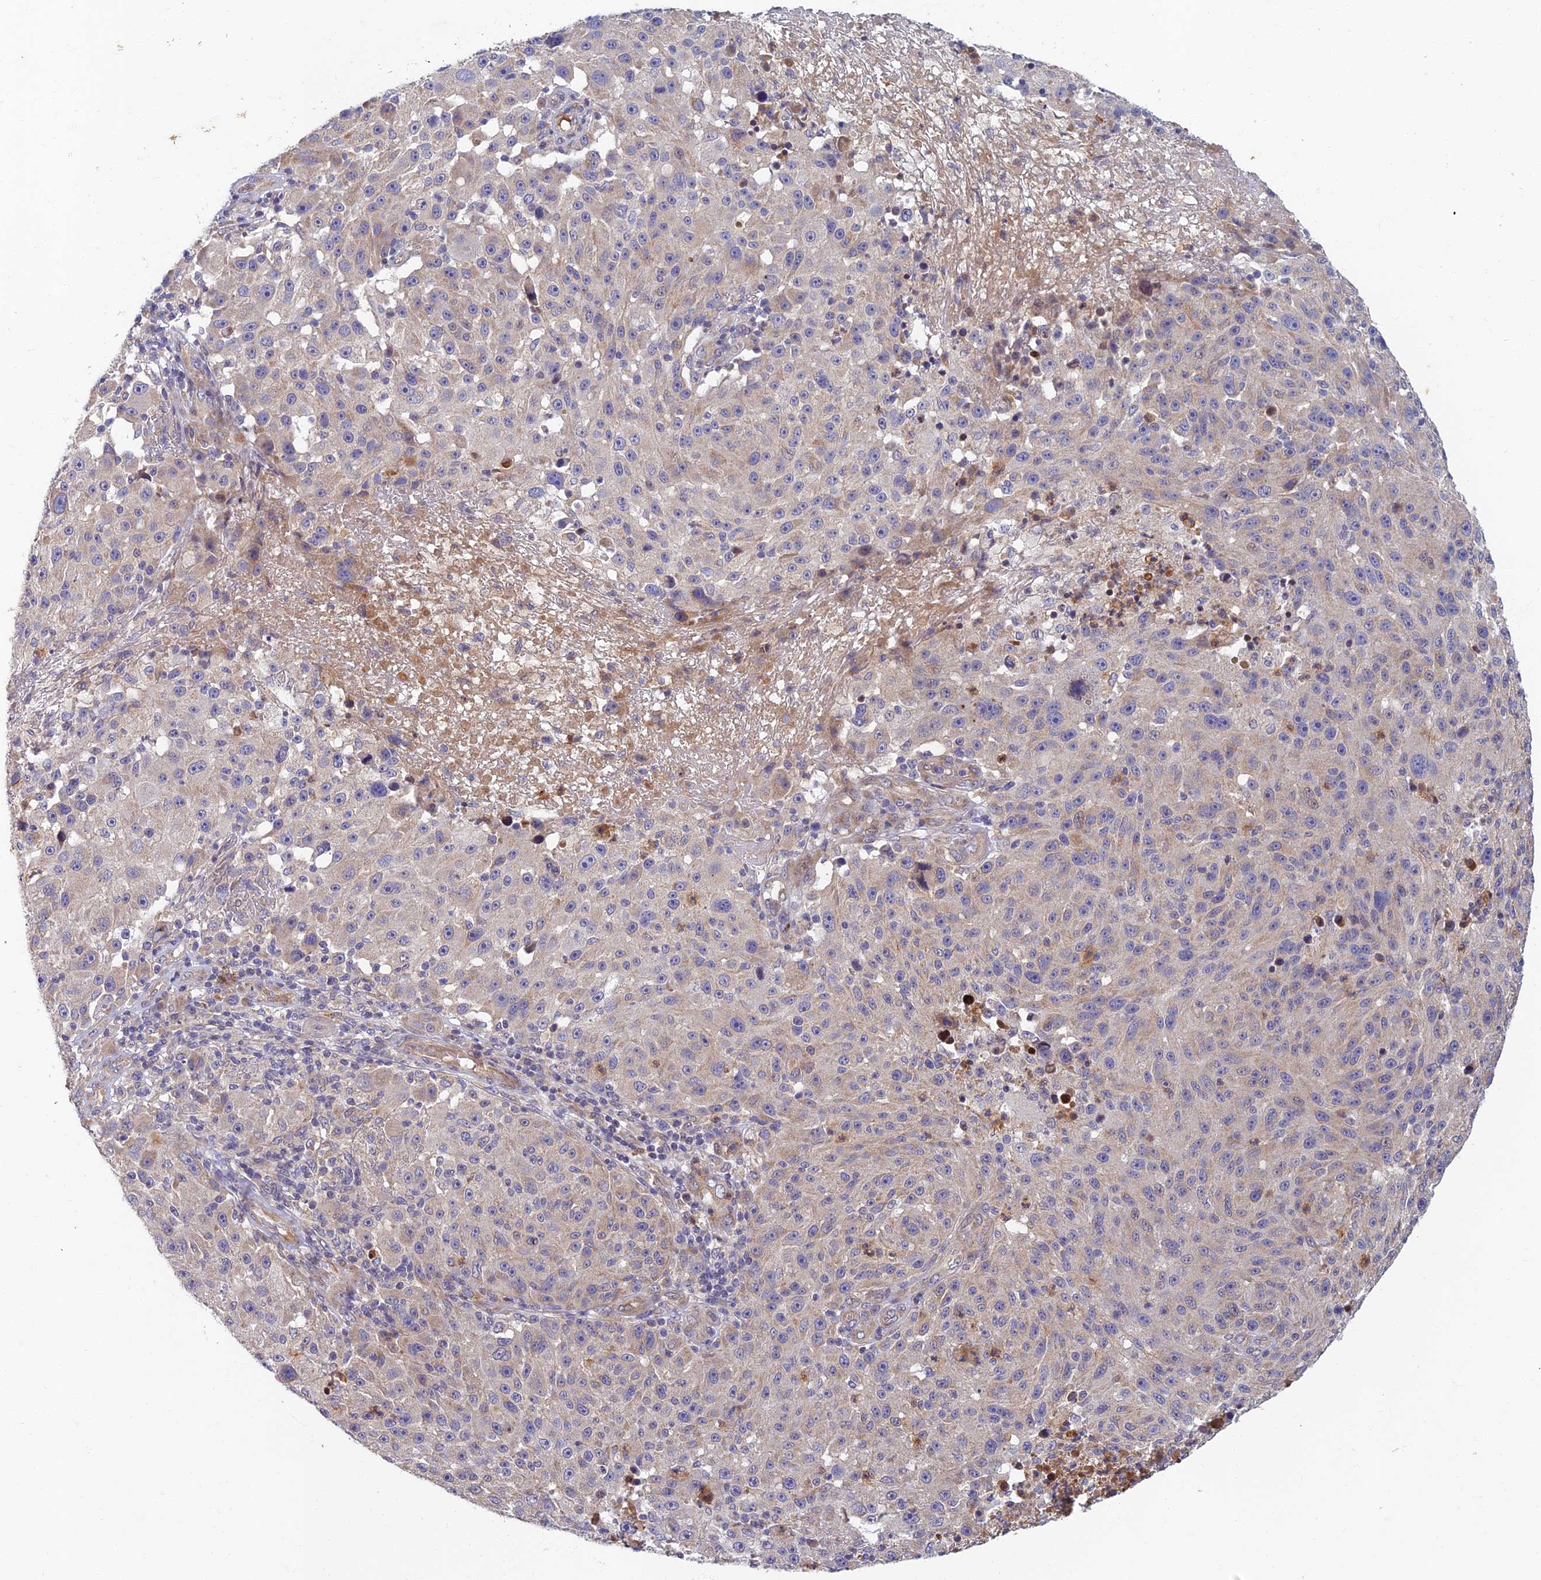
{"staining": {"intensity": "weak", "quantity": "<25%", "location": "cytoplasmic/membranous"}, "tissue": "melanoma", "cell_type": "Tumor cells", "image_type": "cancer", "snomed": [{"axis": "morphology", "description": "Malignant melanoma, NOS"}, {"axis": "topography", "description": "Skin"}], "caption": "IHC photomicrograph of melanoma stained for a protein (brown), which exhibits no positivity in tumor cells.", "gene": "SOGA1", "patient": {"sex": "male", "age": 53}}